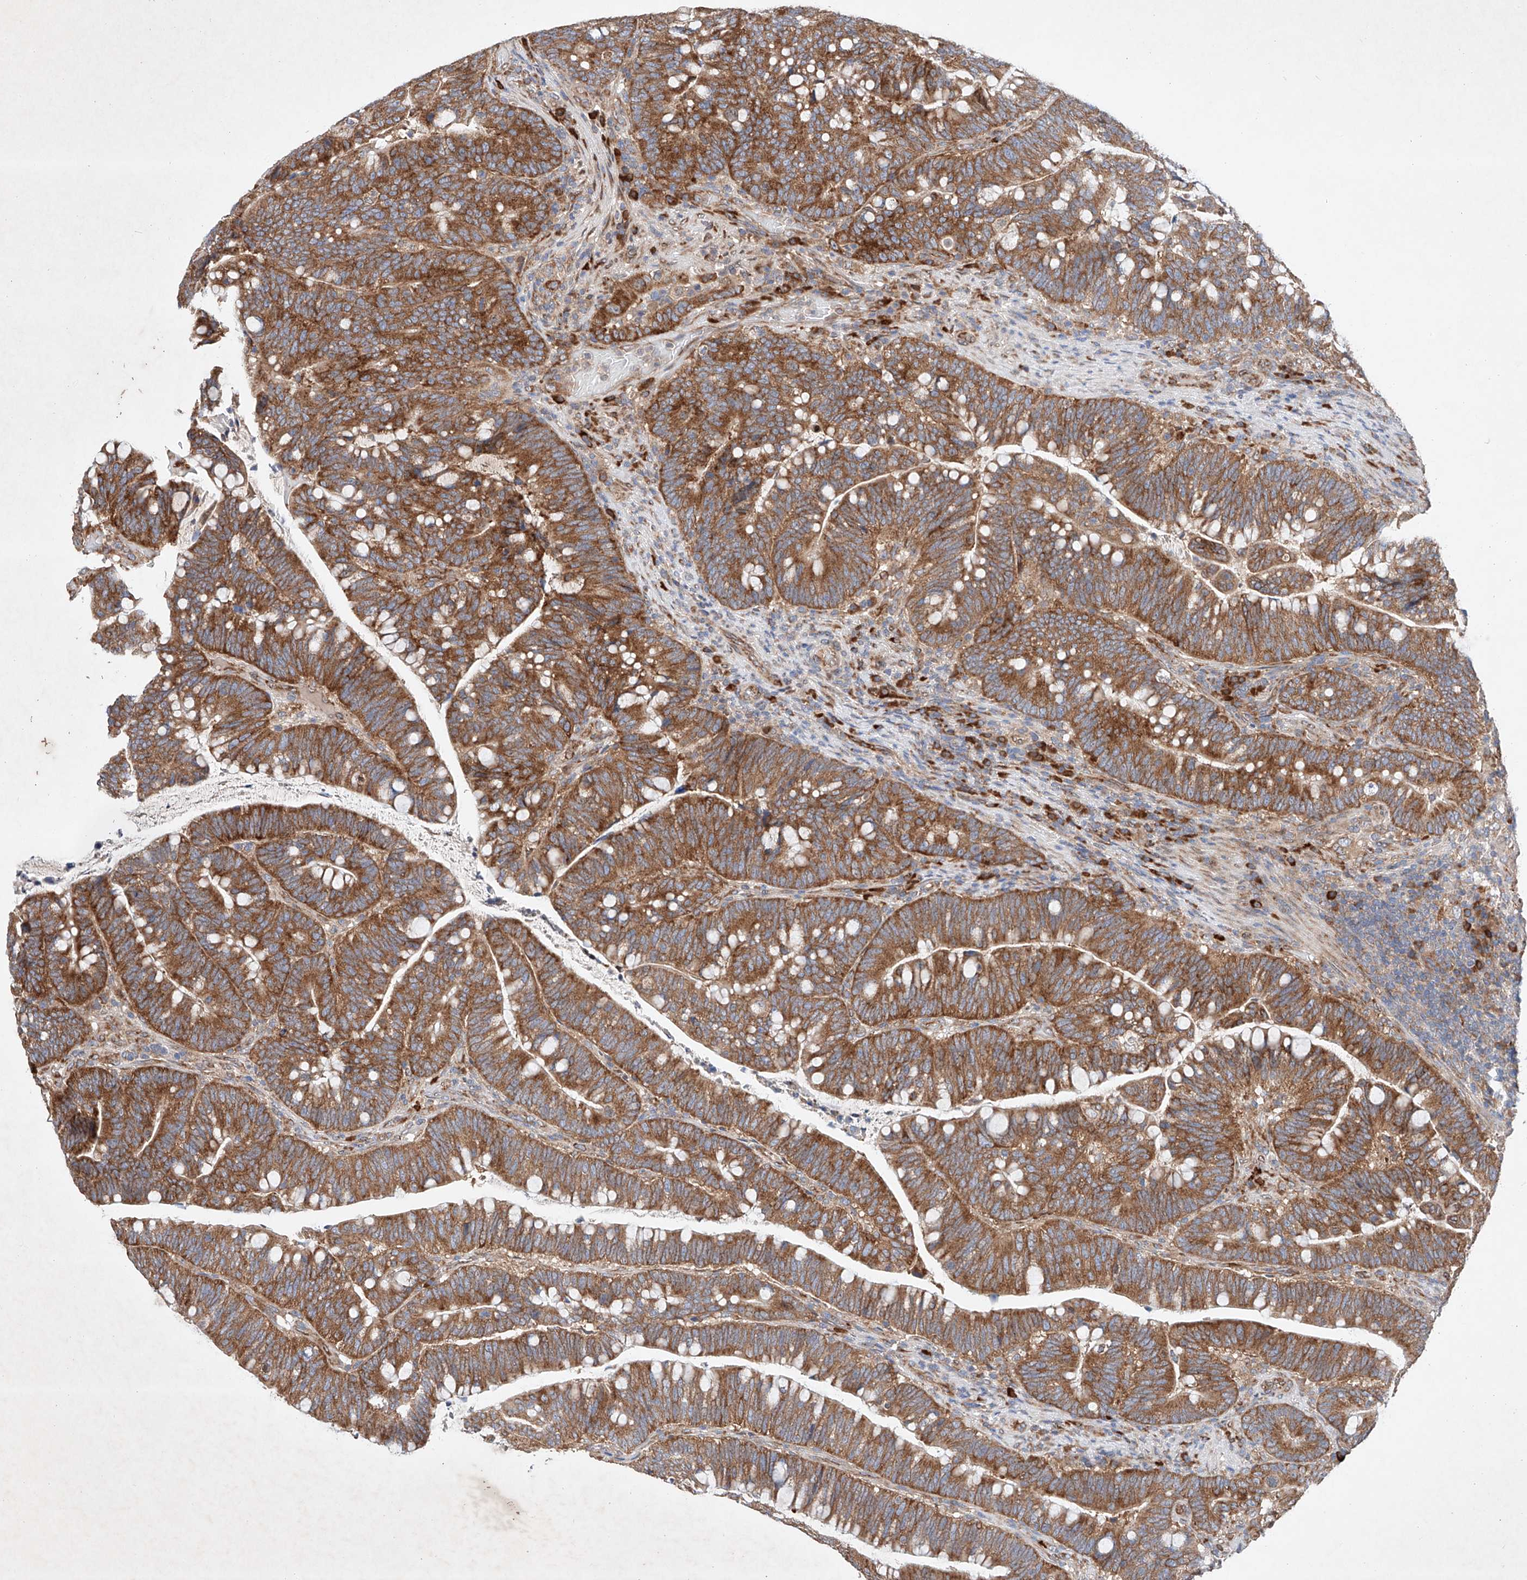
{"staining": {"intensity": "strong", "quantity": ">75%", "location": "cytoplasmic/membranous"}, "tissue": "colorectal cancer", "cell_type": "Tumor cells", "image_type": "cancer", "snomed": [{"axis": "morphology", "description": "Adenocarcinoma, NOS"}, {"axis": "topography", "description": "Colon"}], "caption": "Immunohistochemical staining of human adenocarcinoma (colorectal) reveals high levels of strong cytoplasmic/membranous staining in approximately >75% of tumor cells. Using DAB (3,3'-diaminobenzidine) (brown) and hematoxylin (blue) stains, captured at high magnification using brightfield microscopy.", "gene": "FASTK", "patient": {"sex": "female", "age": 66}}